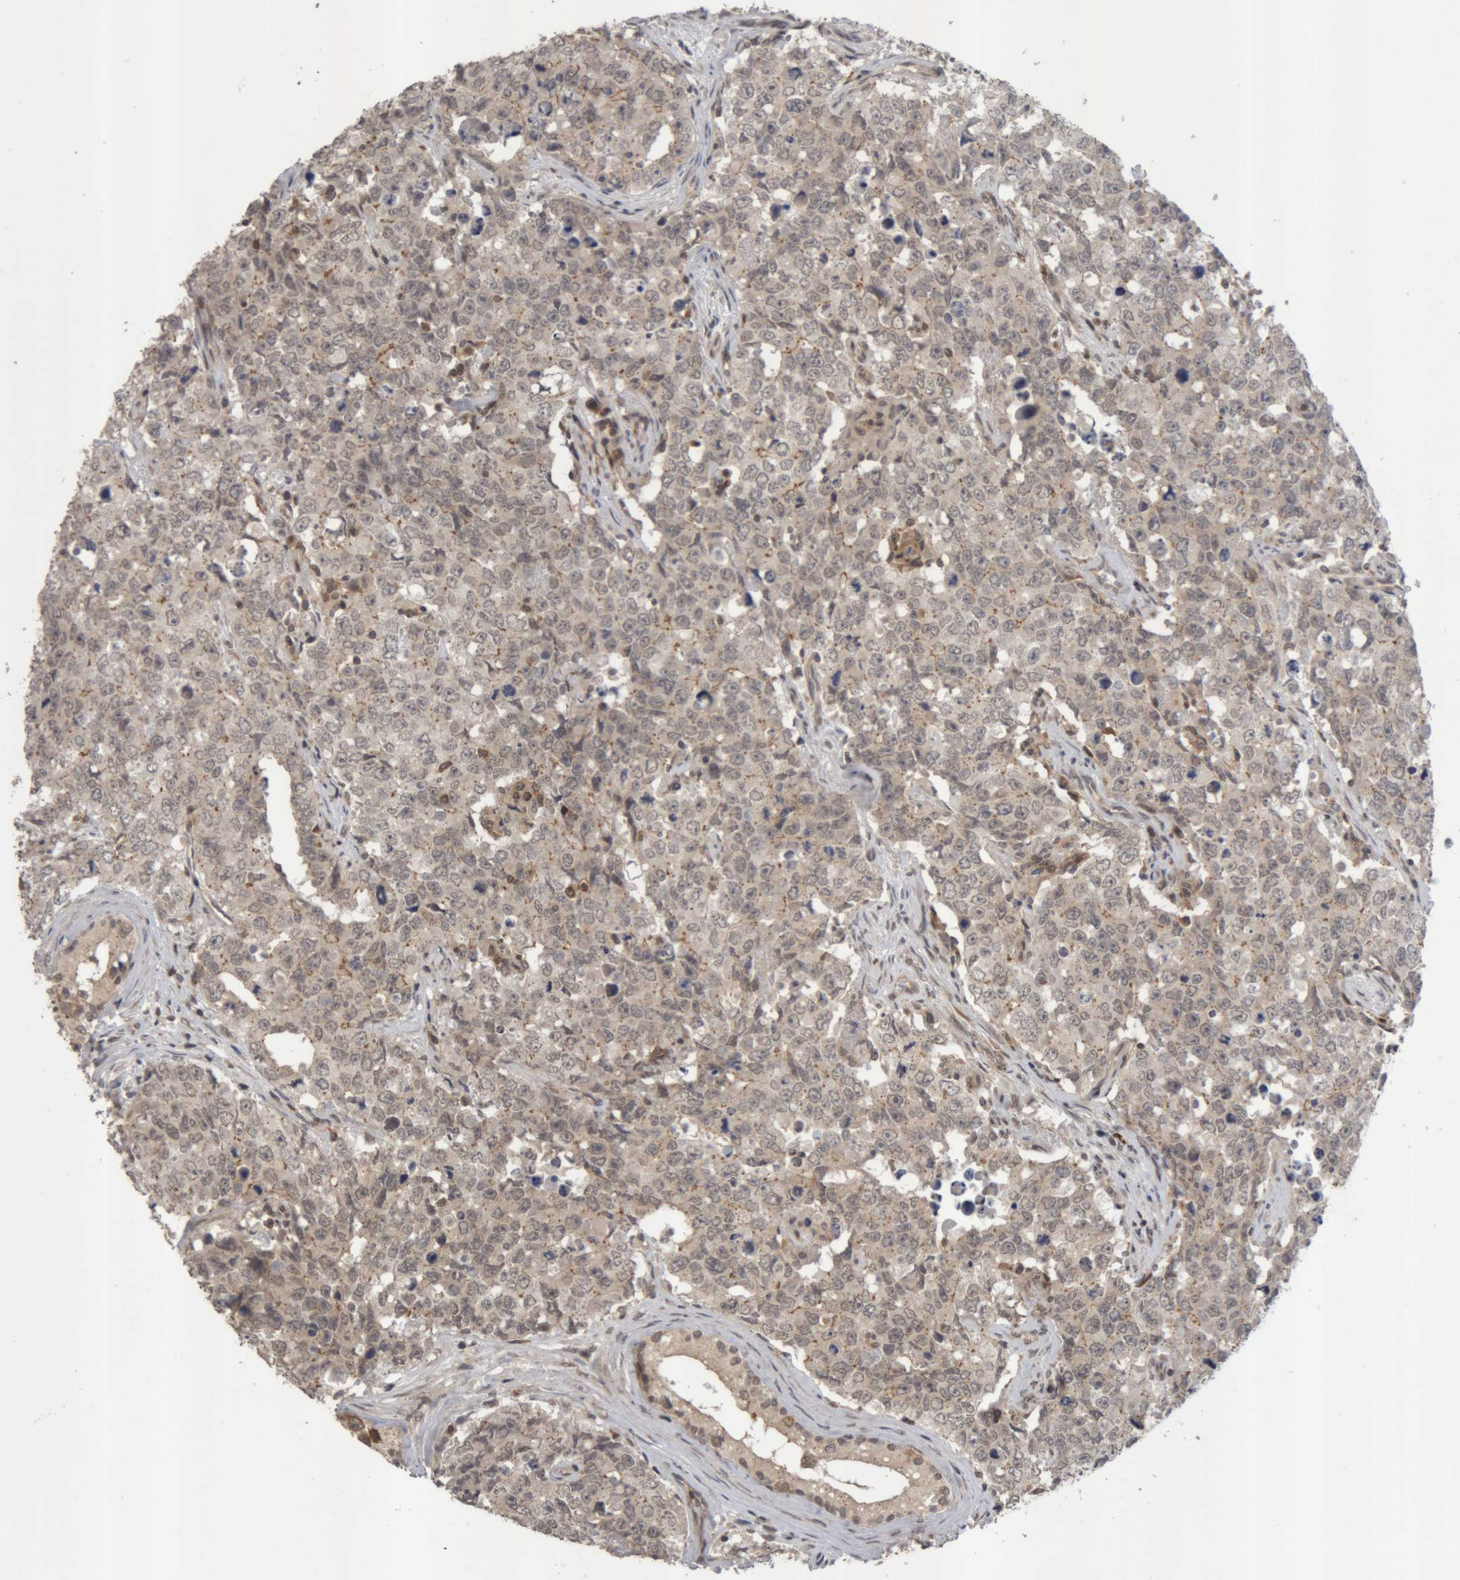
{"staining": {"intensity": "weak", "quantity": ">75%", "location": "cytoplasmic/membranous,nuclear"}, "tissue": "testis cancer", "cell_type": "Tumor cells", "image_type": "cancer", "snomed": [{"axis": "morphology", "description": "Carcinoma, Embryonal, NOS"}, {"axis": "topography", "description": "Testis"}], "caption": "Protein staining of testis embryonal carcinoma tissue reveals weak cytoplasmic/membranous and nuclear expression in approximately >75% of tumor cells.", "gene": "NFATC2", "patient": {"sex": "male", "age": 28}}